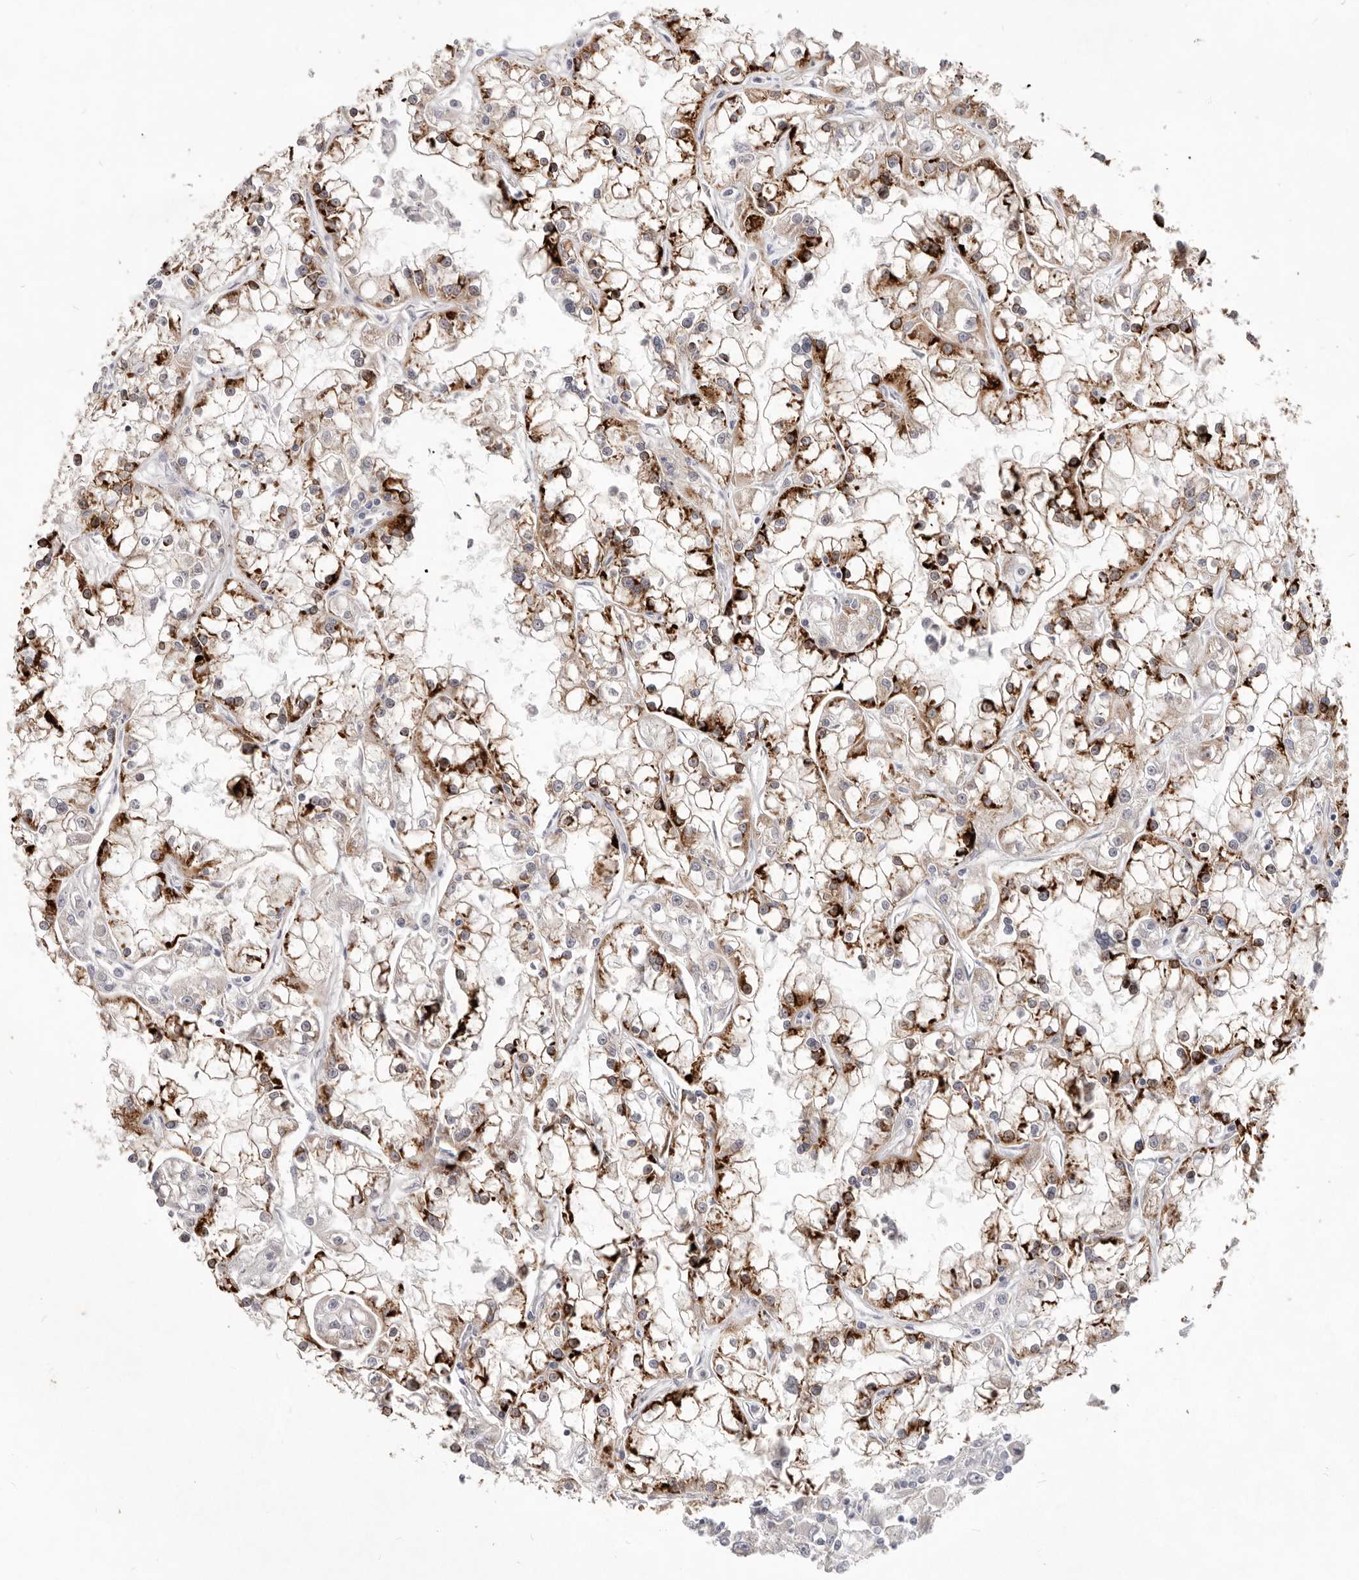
{"staining": {"intensity": "strong", "quantity": "25%-75%", "location": "cytoplasmic/membranous"}, "tissue": "renal cancer", "cell_type": "Tumor cells", "image_type": "cancer", "snomed": [{"axis": "morphology", "description": "Adenocarcinoma, NOS"}, {"axis": "topography", "description": "Kidney"}], "caption": "Human adenocarcinoma (renal) stained for a protein (brown) reveals strong cytoplasmic/membranous positive positivity in approximately 25%-75% of tumor cells.", "gene": "WDR77", "patient": {"sex": "female", "age": 52}}